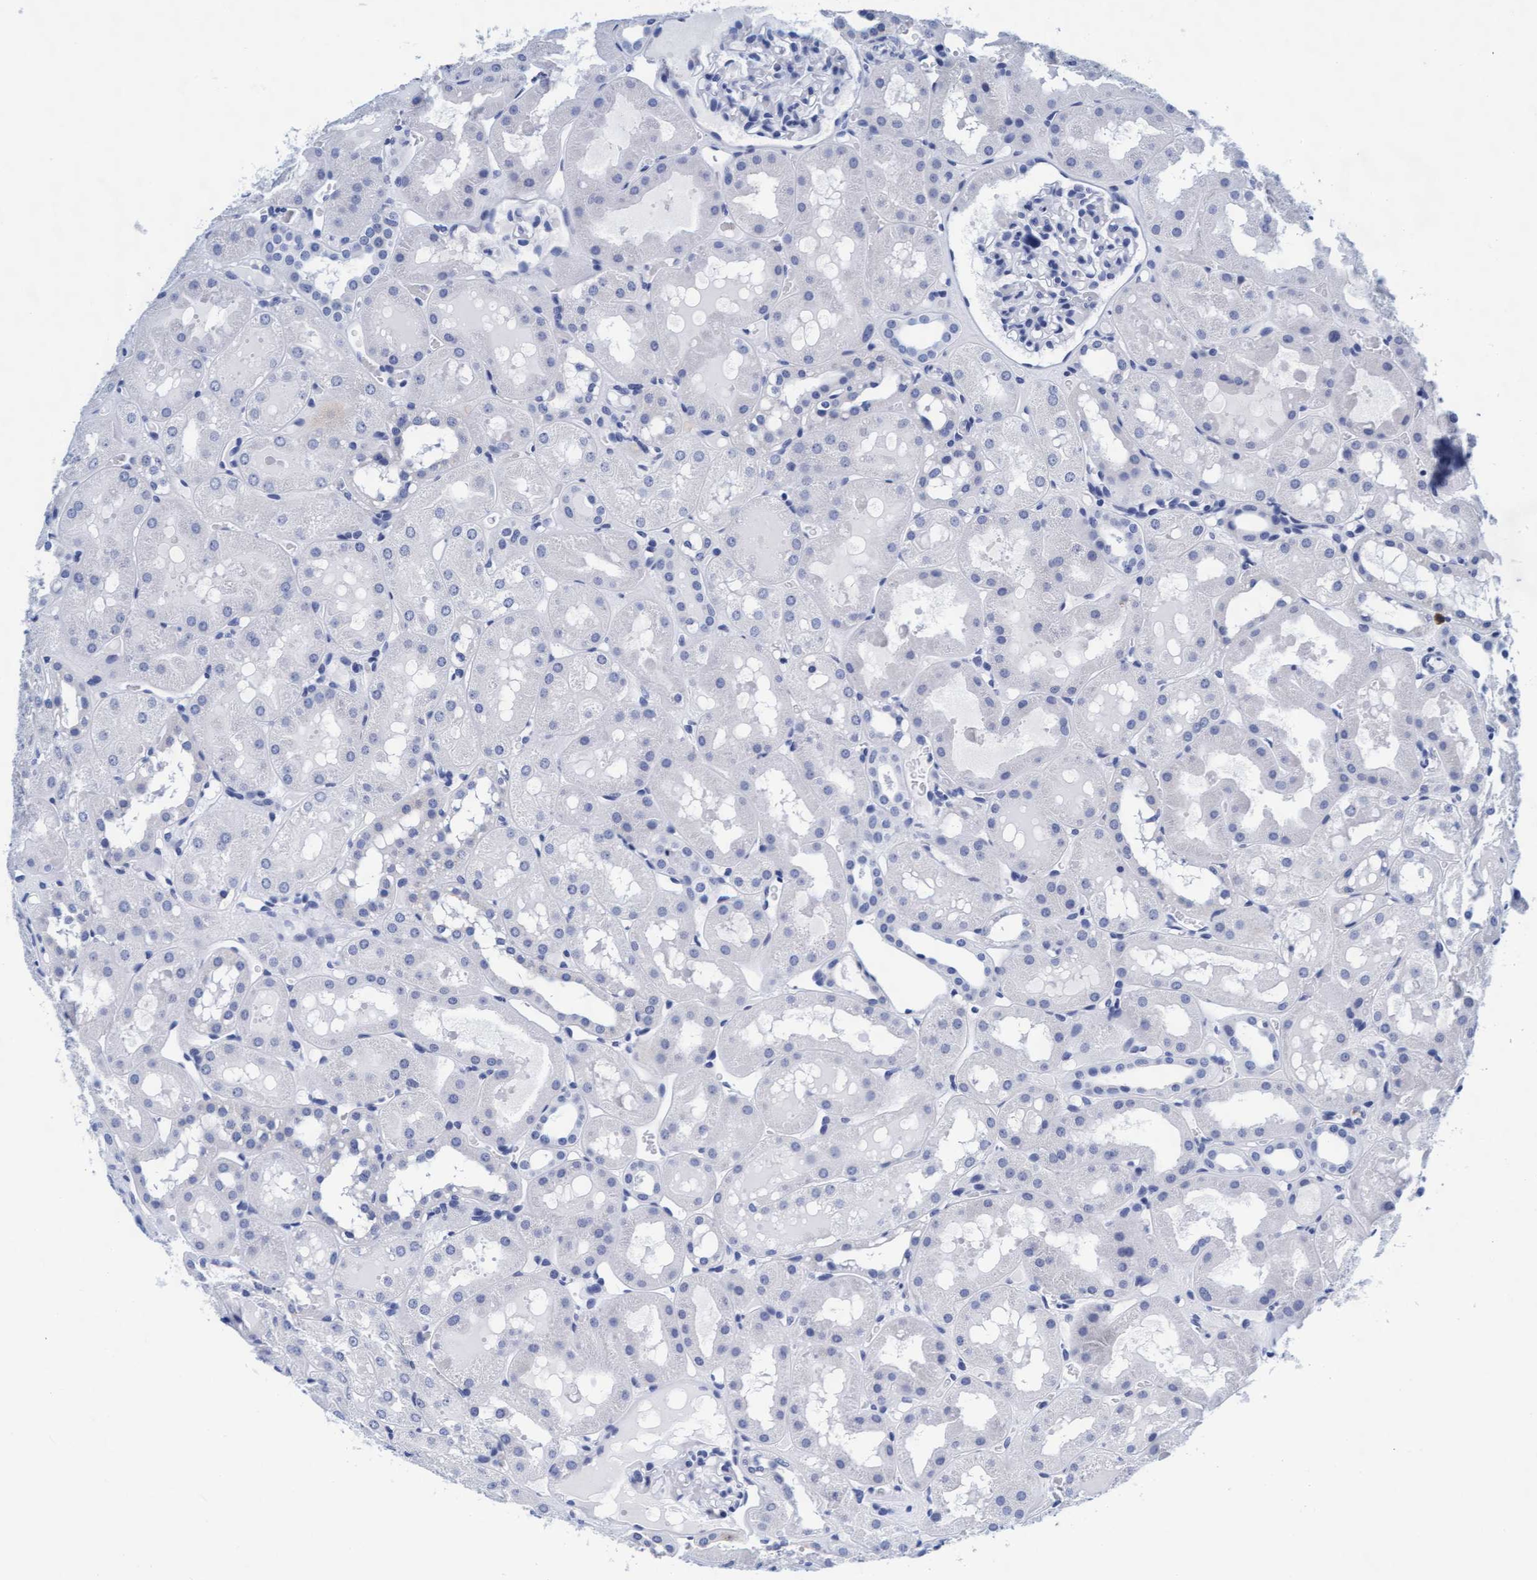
{"staining": {"intensity": "negative", "quantity": "none", "location": "none"}, "tissue": "kidney", "cell_type": "Cells in glomeruli", "image_type": "normal", "snomed": [{"axis": "morphology", "description": "Normal tissue, NOS"}, {"axis": "topography", "description": "Kidney"}, {"axis": "topography", "description": "Urinary bladder"}], "caption": "The IHC photomicrograph has no significant positivity in cells in glomeruli of kidney.", "gene": "ARSG", "patient": {"sex": "male", "age": 16}}